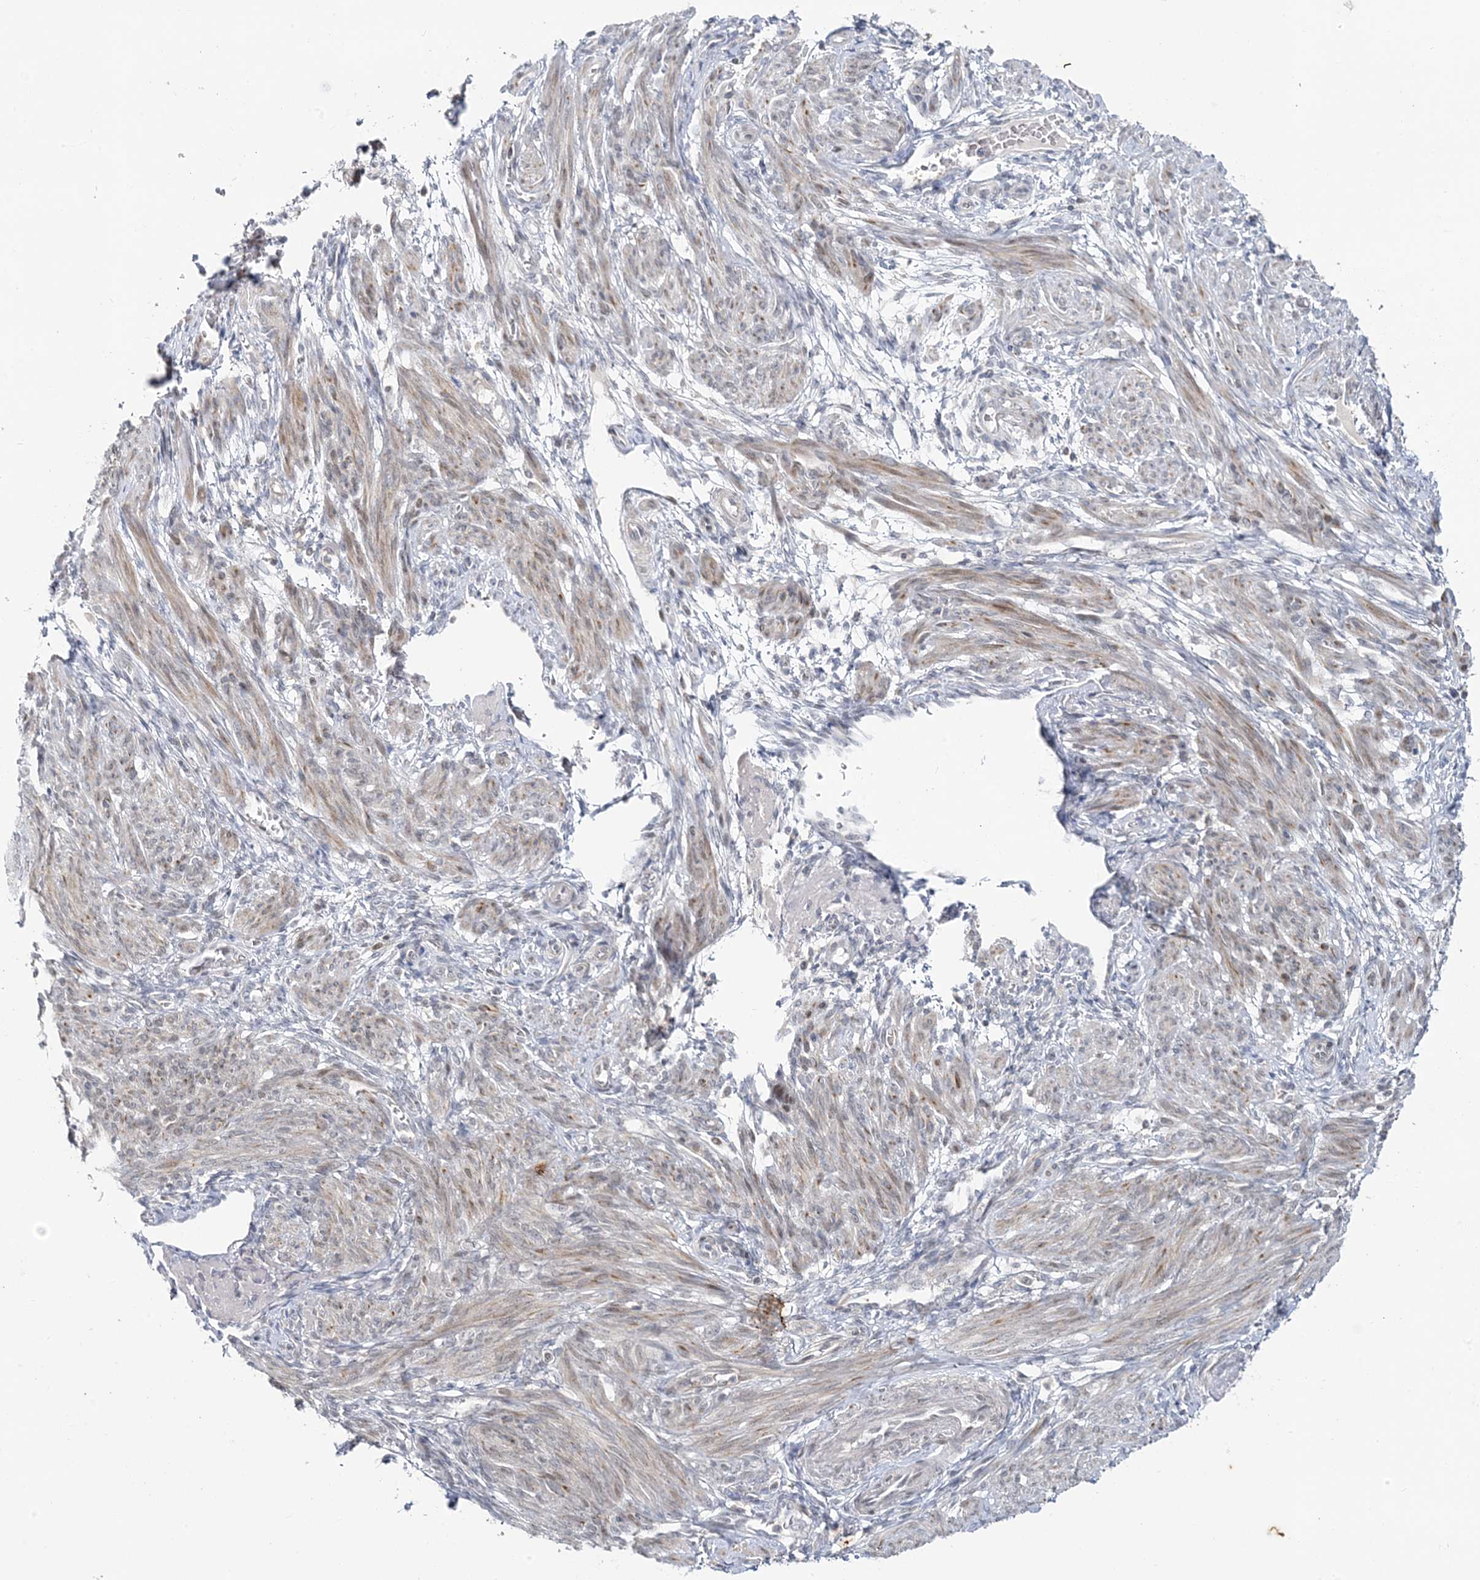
{"staining": {"intensity": "weak", "quantity": "25%-75%", "location": "cytoplasmic/membranous,nuclear"}, "tissue": "smooth muscle", "cell_type": "Smooth muscle cells", "image_type": "normal", "snomed": [{"axis": "morphology", "description": "Normal tissue, NOS"}, {"axis": "topography", "description": "Smooth muscle"}], "caption": "Immunohistochemistry photomicrograph of benign smooth muscle: human smooth muscle stained using IHC displays low levels of weak protein expression localized specifically in the cytoplasmic/membranous,nuclear of smooth muscle cells, appearing as a cytoplasmic/membranous,nuclear brown color.", "gene": "LEXM", "patient": {"sex": "female", "age": 39}}